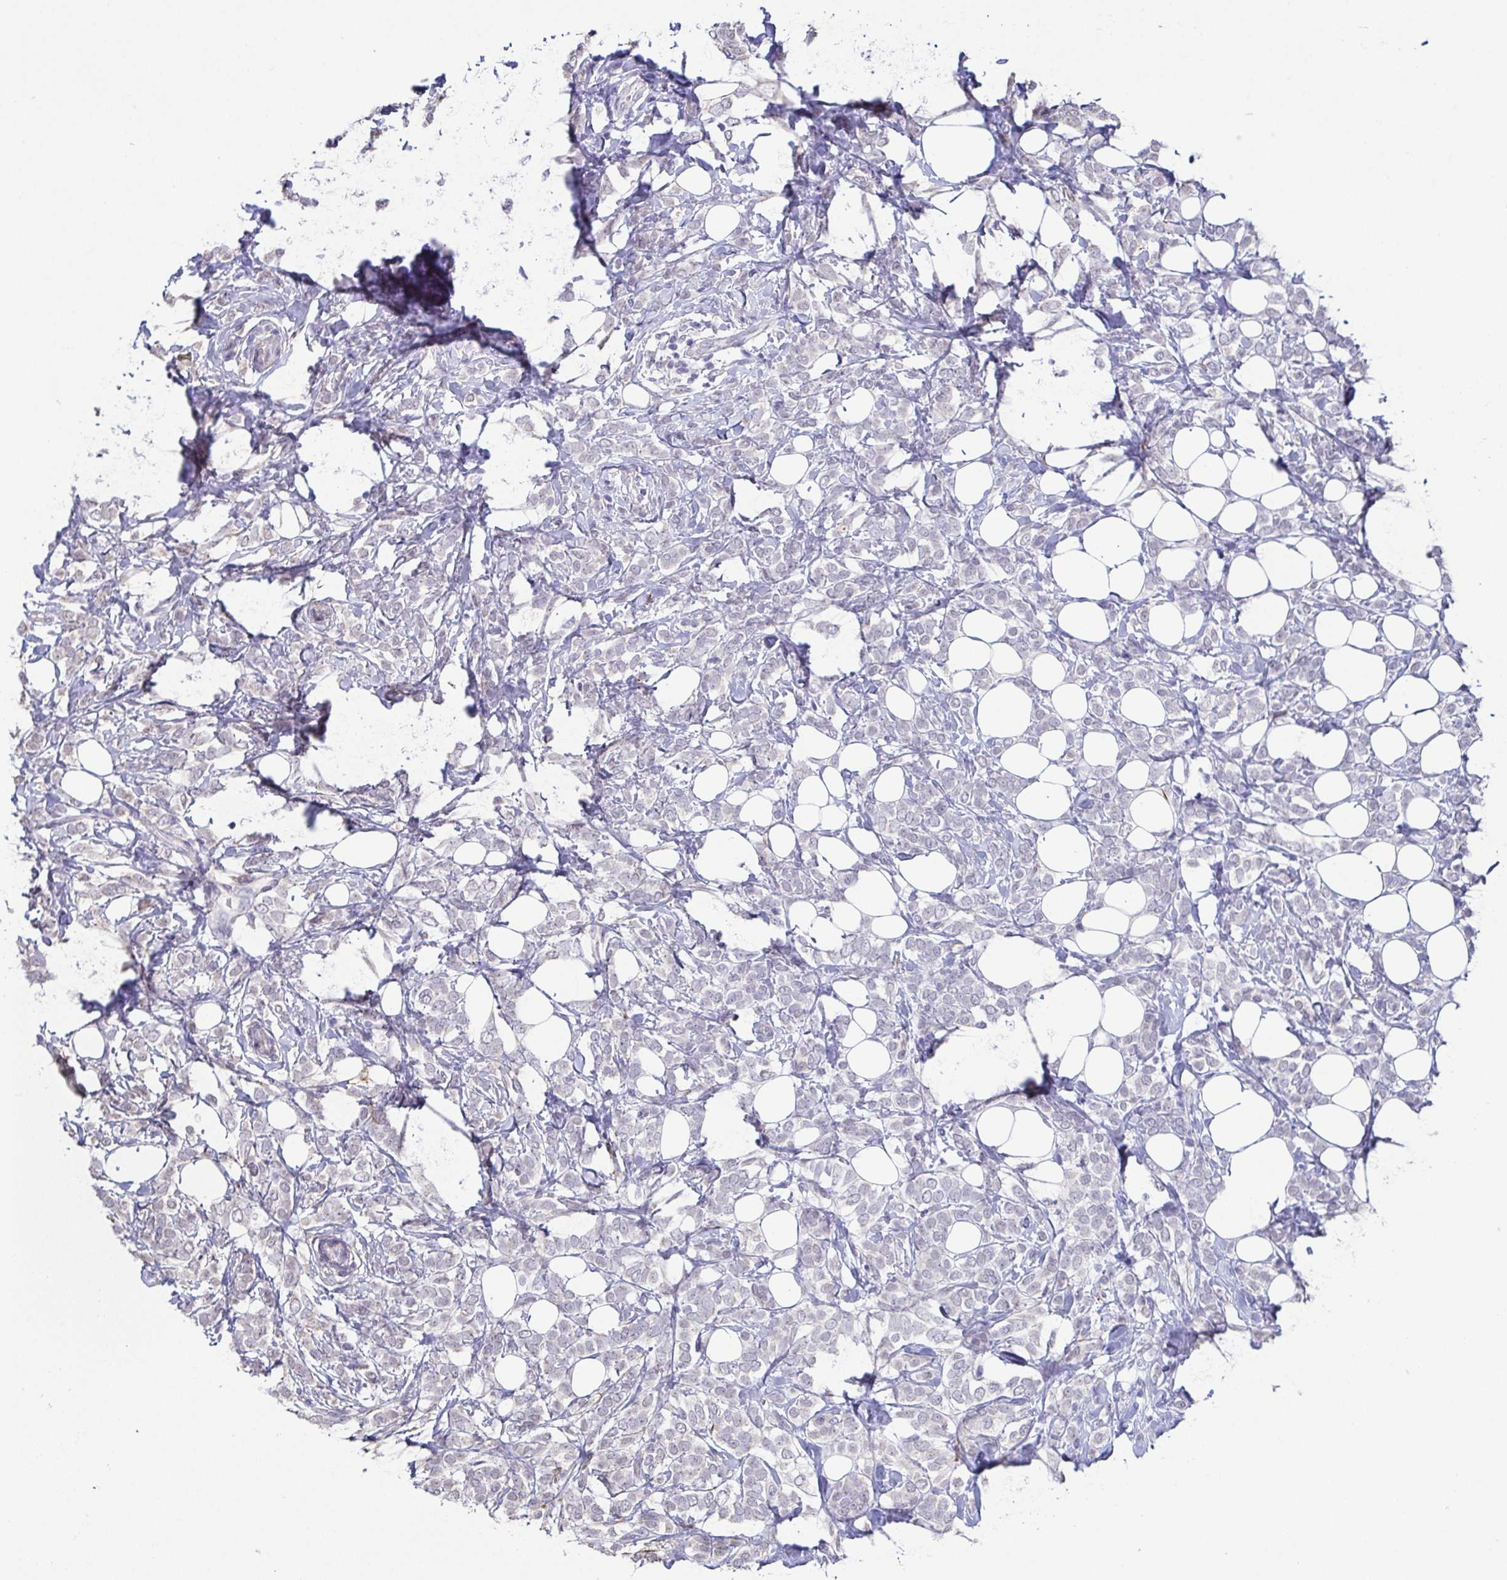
{"staining": {"intensity": "negative", "quantity": "none", "location": "none"}, "tissue": "breast cancer", "cell_type": "Tumor cells", "image_type": "cancer", "snomed": [{"axis": "morphology", "description": "Lobular carcinoma"}, {"axis": "topography", "description": "Breast"}], "caption": "Breast lobular carcinoma stained for a protein using immunohistochemistry (IHC) displays no expression tumor cells.", "gene": "NEFH", "patient": {"sex": "female", "age": 49}}